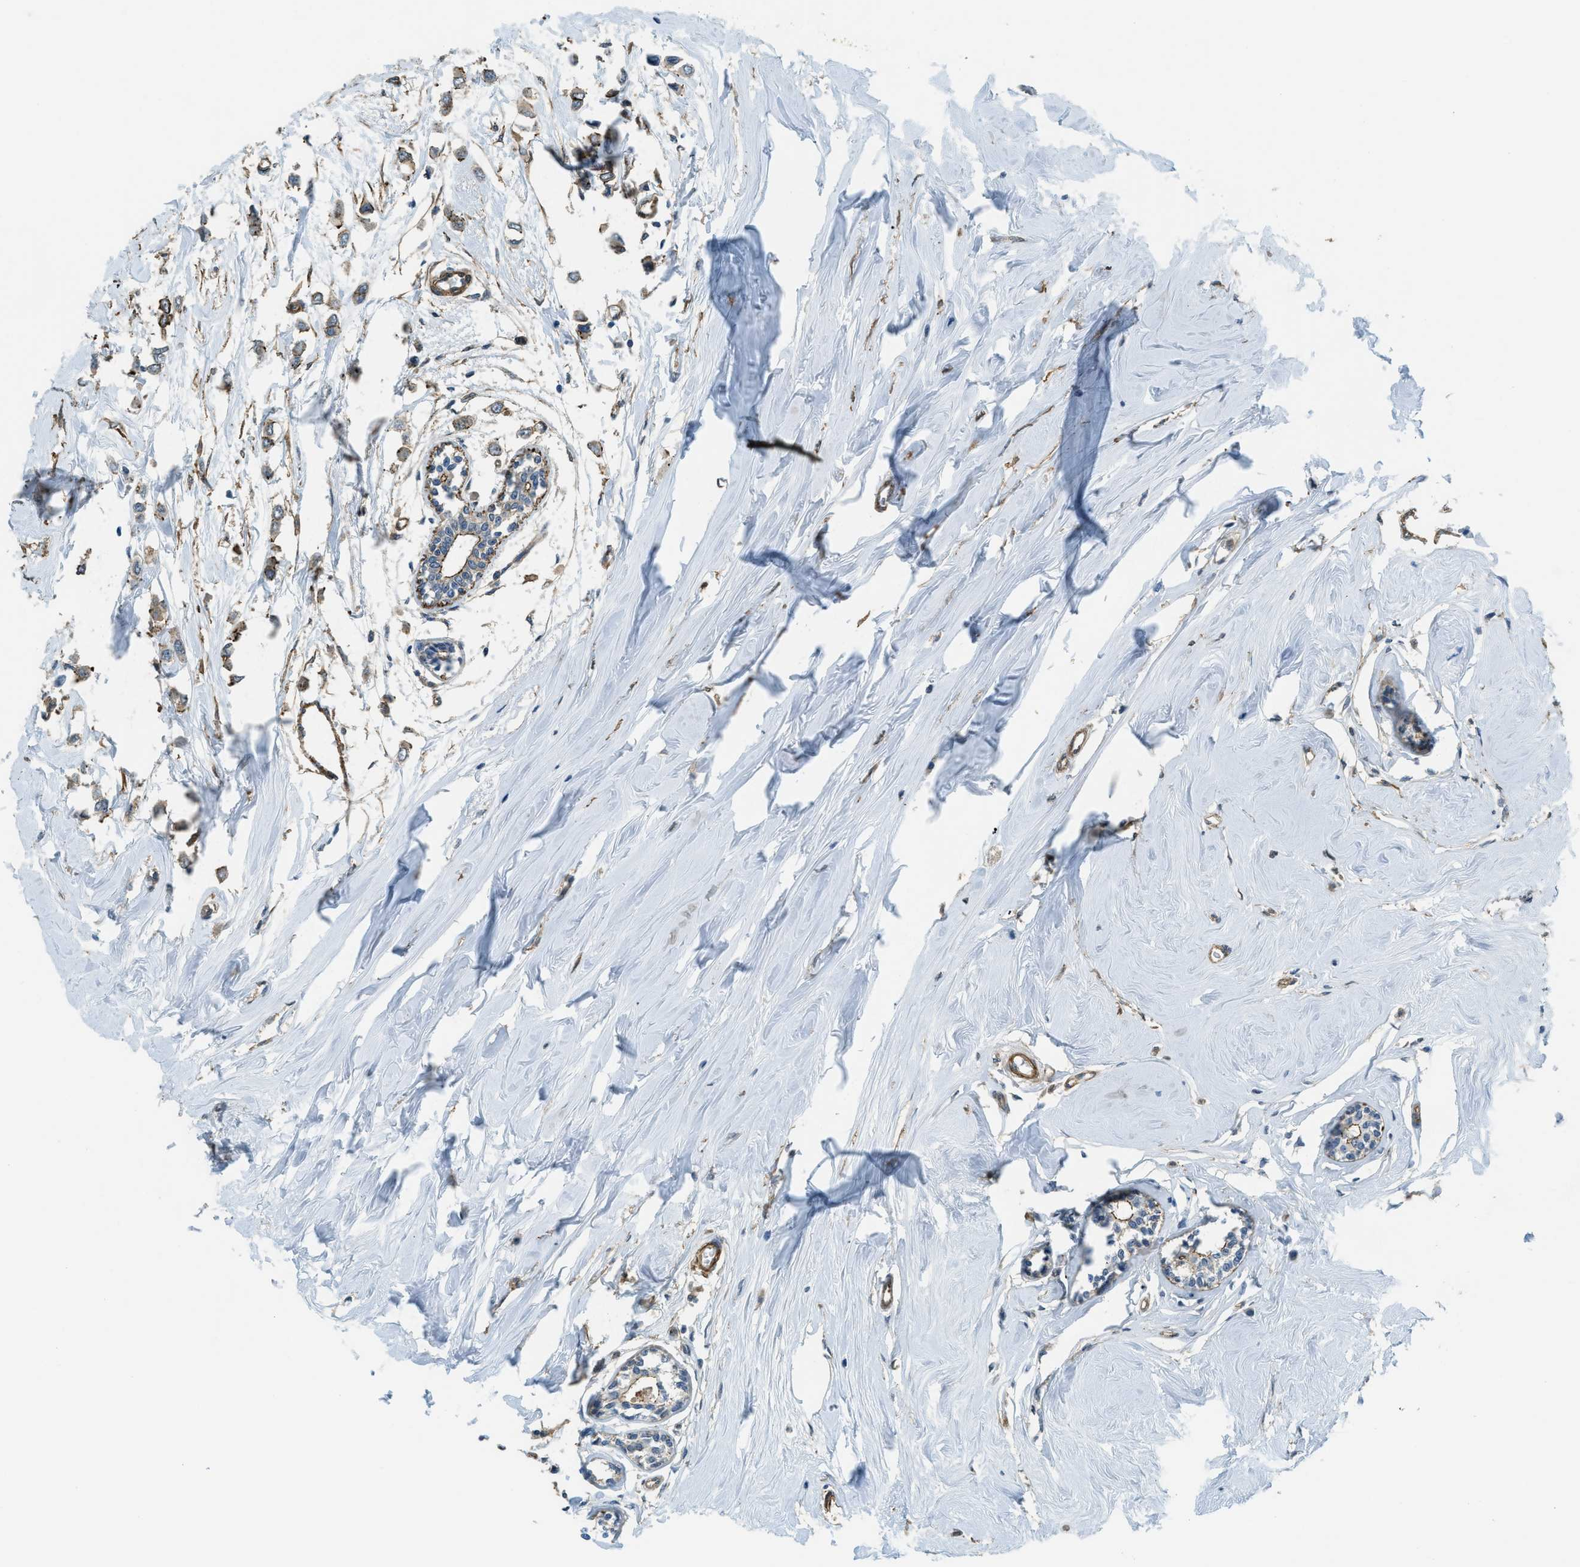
{"staining": {"intensity": "weak", "quantity": "<25%", "location": "cytoplasmic/membranous"}, "tissue": "breast cancer", "cell_type": "Tumor cells", "image_type": "cancer", "snomed": [{"axis": "morphology", "description": "Lobular carcinoma"}, {"axis": "topography", "description": "Breast"}], "caption": "The immunohistochemistry histopathology image has no significant expression in tumor cells of breast lobular carcinoma tissue. (Immunohistochemistry, brightfield microscopy, high magnification).", "gene": "CGN", "patient": {"sex": "female", "age": 51}}